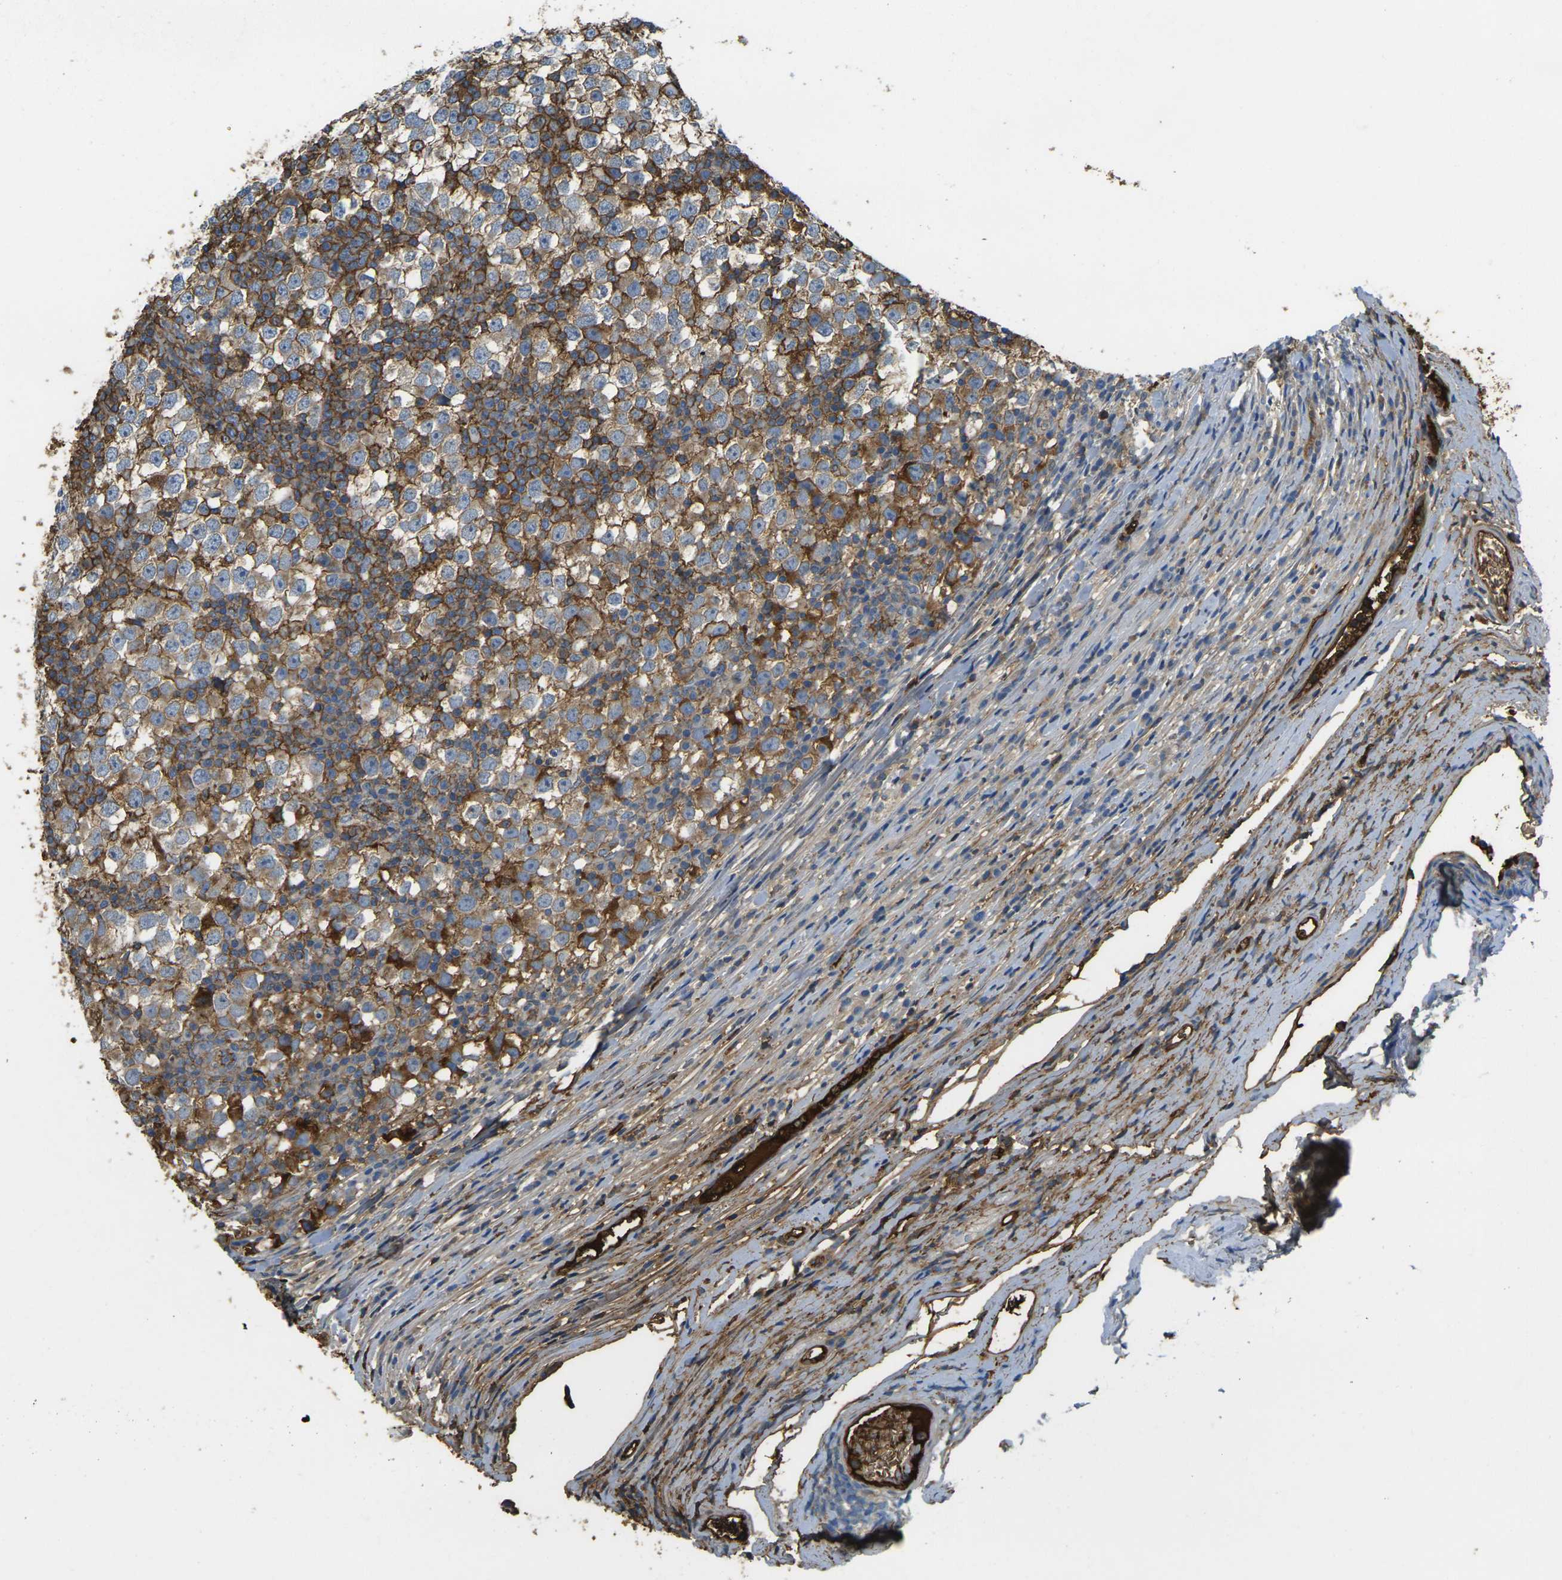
{"staining": {"intensity": "weak", "quantity": "<25%", "location": "cytoplasmic/membranous"}, "tissue": "testis cancer", "cell_type": "Tumor cells", "image_type": "cancer", "snomed": [{"axis": "morphology", "description": "Seminoma, NOS"}, {"axis": "topography", "description": "Testis"}], "caption": "The histopathology image exhibits no significant expression in tumor cells of testis seminoma. (DAB (3,3'-diaminobenzidine) IHC visualized using brightfield microscopy, high magnification).", "gene": "PLCD1", "patient": {"sex": "male", "age": 65}}